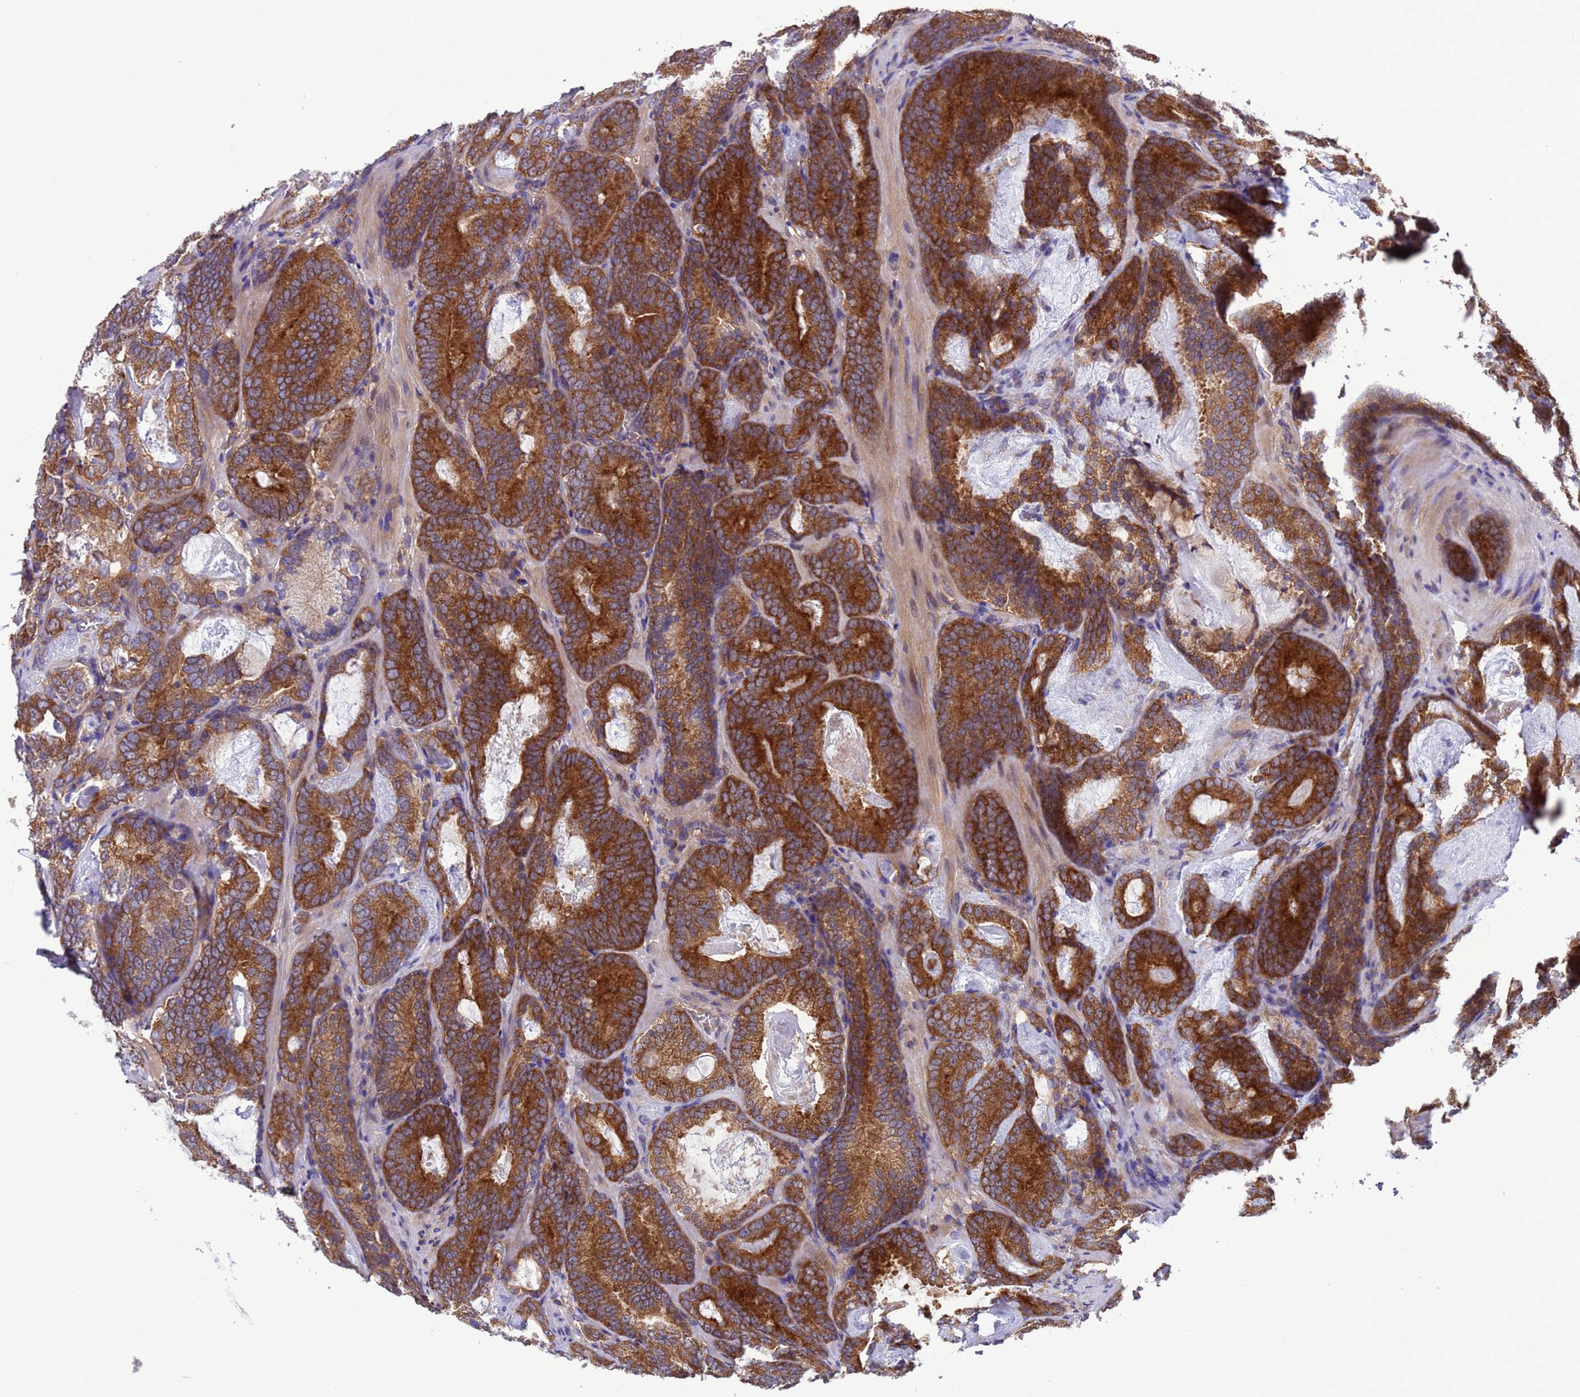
{"staining": {"intensity": "strong", "quantity": ">75%", "location": "cytoplasmic/membranous"}, "tissue": "prostate cancer", "cell_type": "Tumor cells", "image_type": "cancer", "snomed": [{"axis": "morphology", "description": "Adenocarcinoma, Low grade"}, {"axis": "topography", "description": "Prostate"}], "caption": "Protein staining of prostate low-grade adenocarcinoma tissue exhibits strong cytoplasmic/membranous expression in approximately >75% of tumor cells.", "gene": "ARHGAP12", "patient": {"sex": "male", "age": 60}}